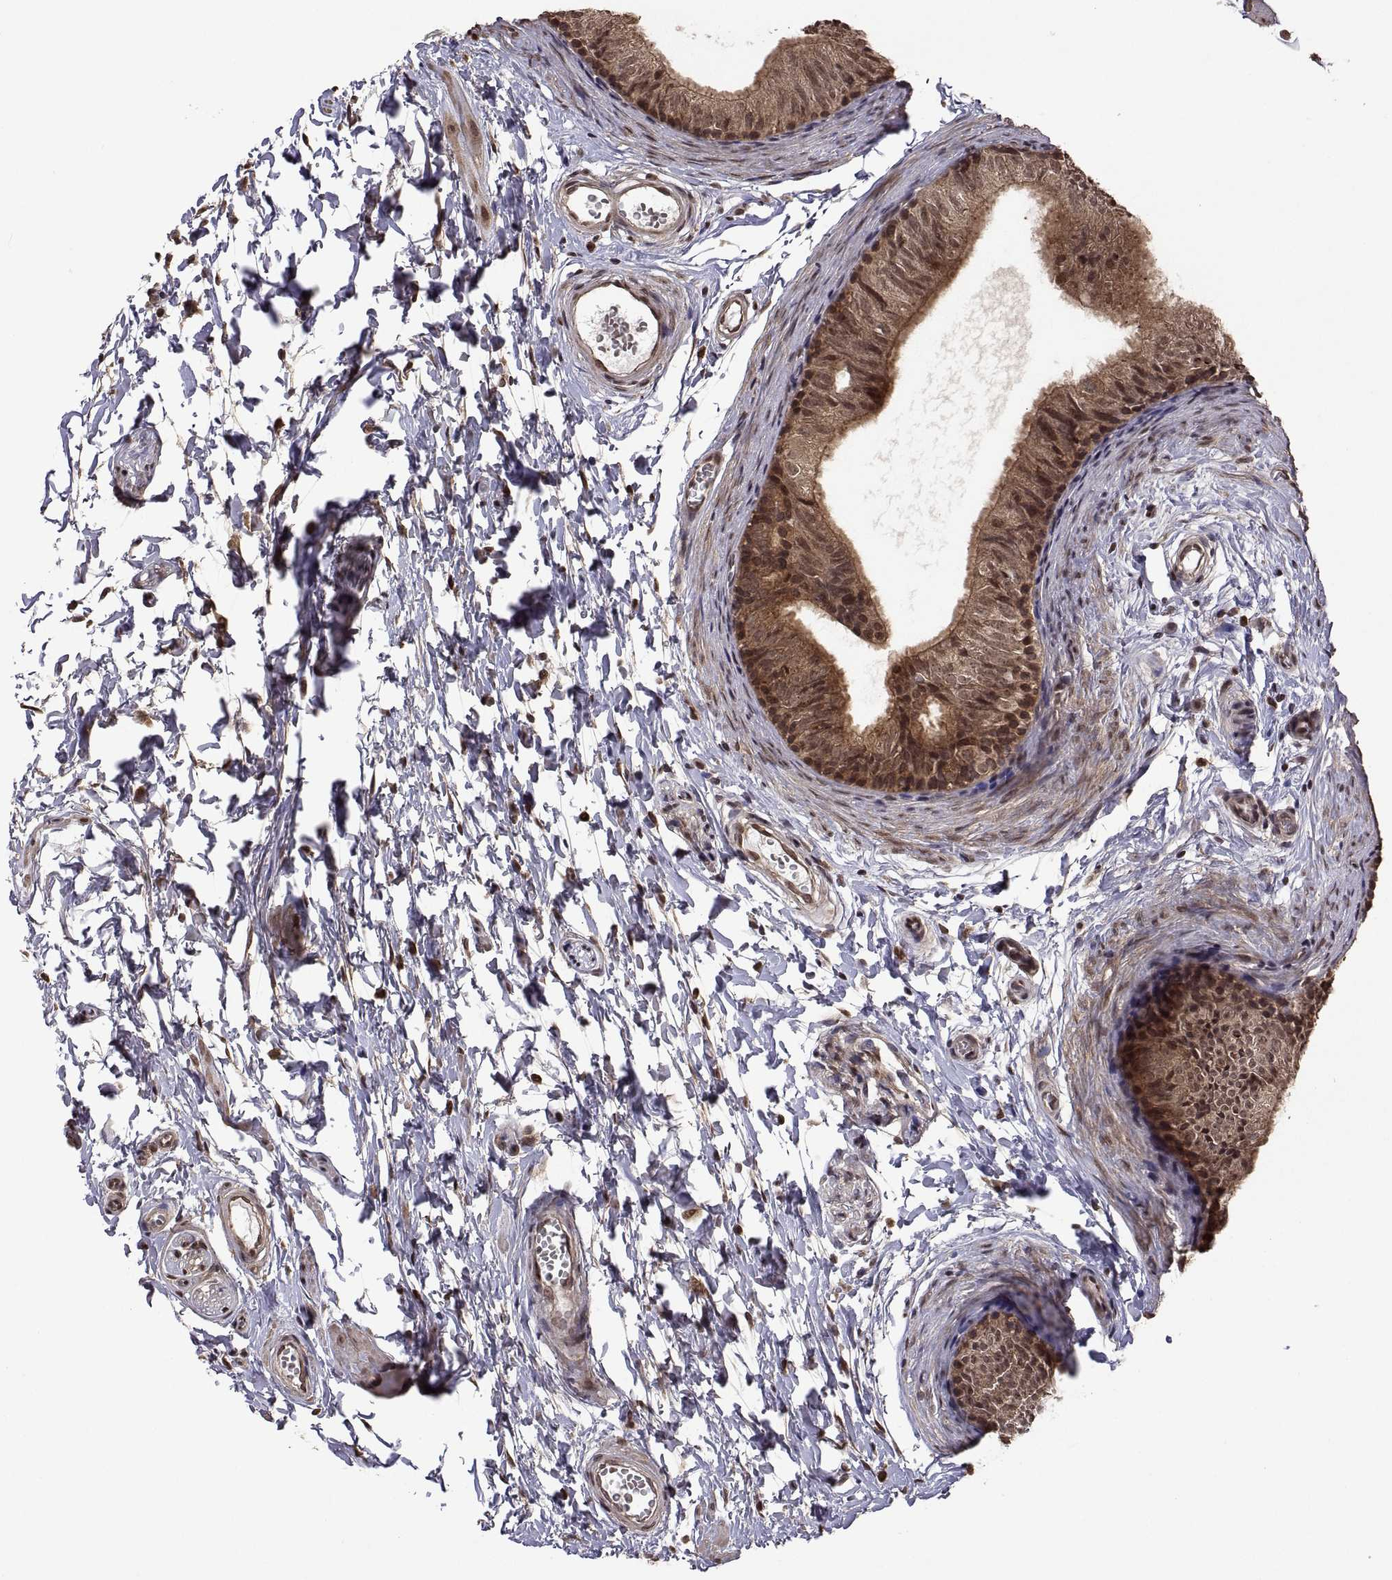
{"staining": {"intensity": "moderate", "quantity": ">75%", "location": "cytoplasmic/membranous,nuclear"}, "tissue": "epididymis", "cell_type": "Glandular cells", "image_type": "normal", "snomed": [{"axis": "morphology", "description": "Normal tissue, NOS"}, {"axis": "topography", "description": "Epididymis"}], "caption": "Epididymis stained with IHC displays moderate cytoplasmic/membranous,nuclear expression in about >75% of glandular cells. The staining was performed using DAB to visualize the protein expression in brown, while the nuclei were stained in blue with hematoxylin (Magnification: 20x).", "gene": "ZNRF2", "patient": {"sex": "male", "age": 22}}